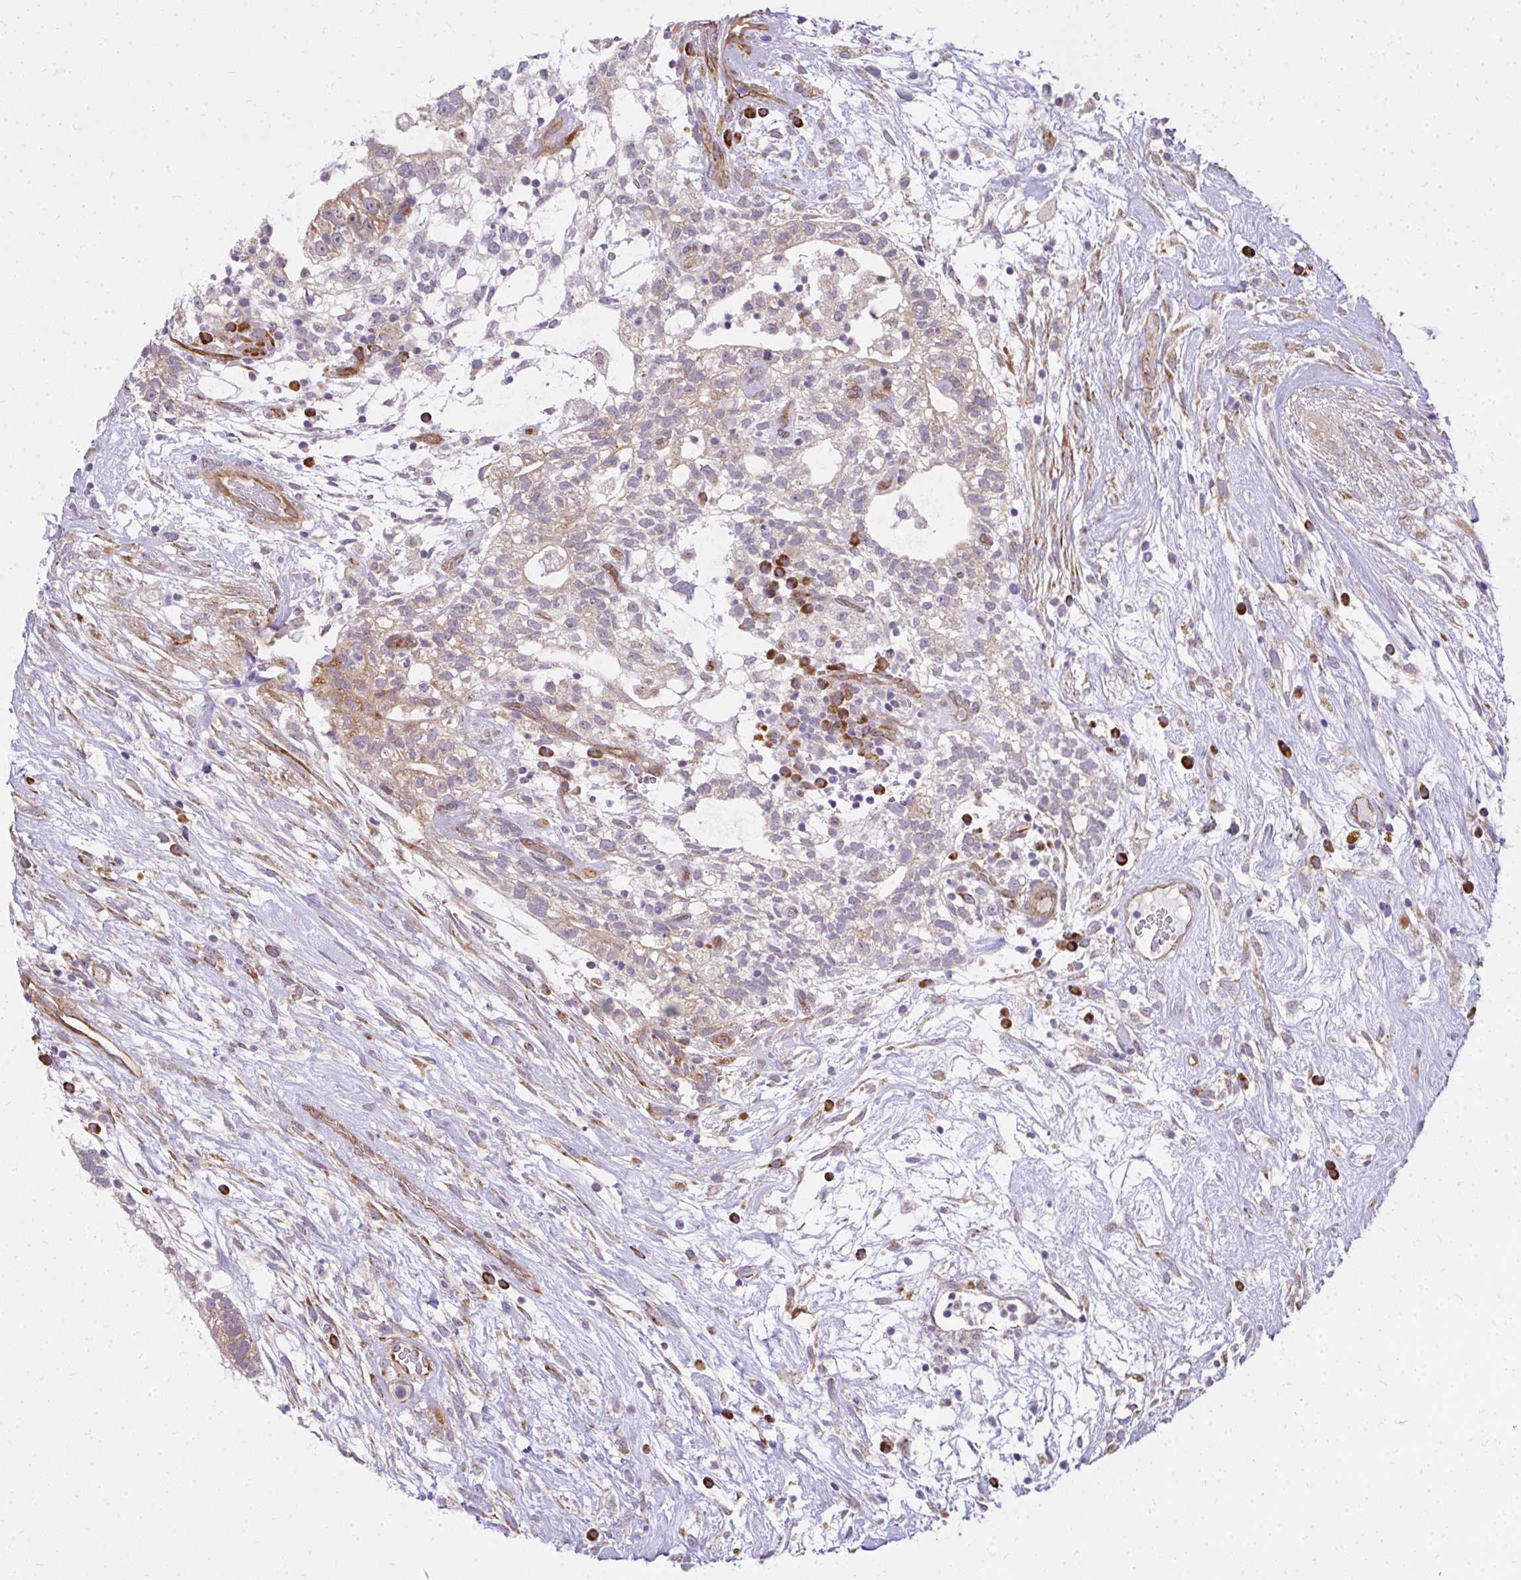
{"staining": {"intensity": "weak", "quantity": "<25%", "location": "cytoplasmic/membranous"}, "tissue": "testis cancer", "cell_type": "Tumor cells", "image_type": "cancer", "snomed": [{"axis": "morphology", "description": "Carcinoma, Embryonal, NOS"}, {"axis": "topography", "description": "Testis"}], "caption": "DAB immunohistochemical staining of embryonal carcinoma (testis) reveals no significant expression in tumor cells.", "gene": "RSKR", "patient": {"sex": "male", "age": 32}}